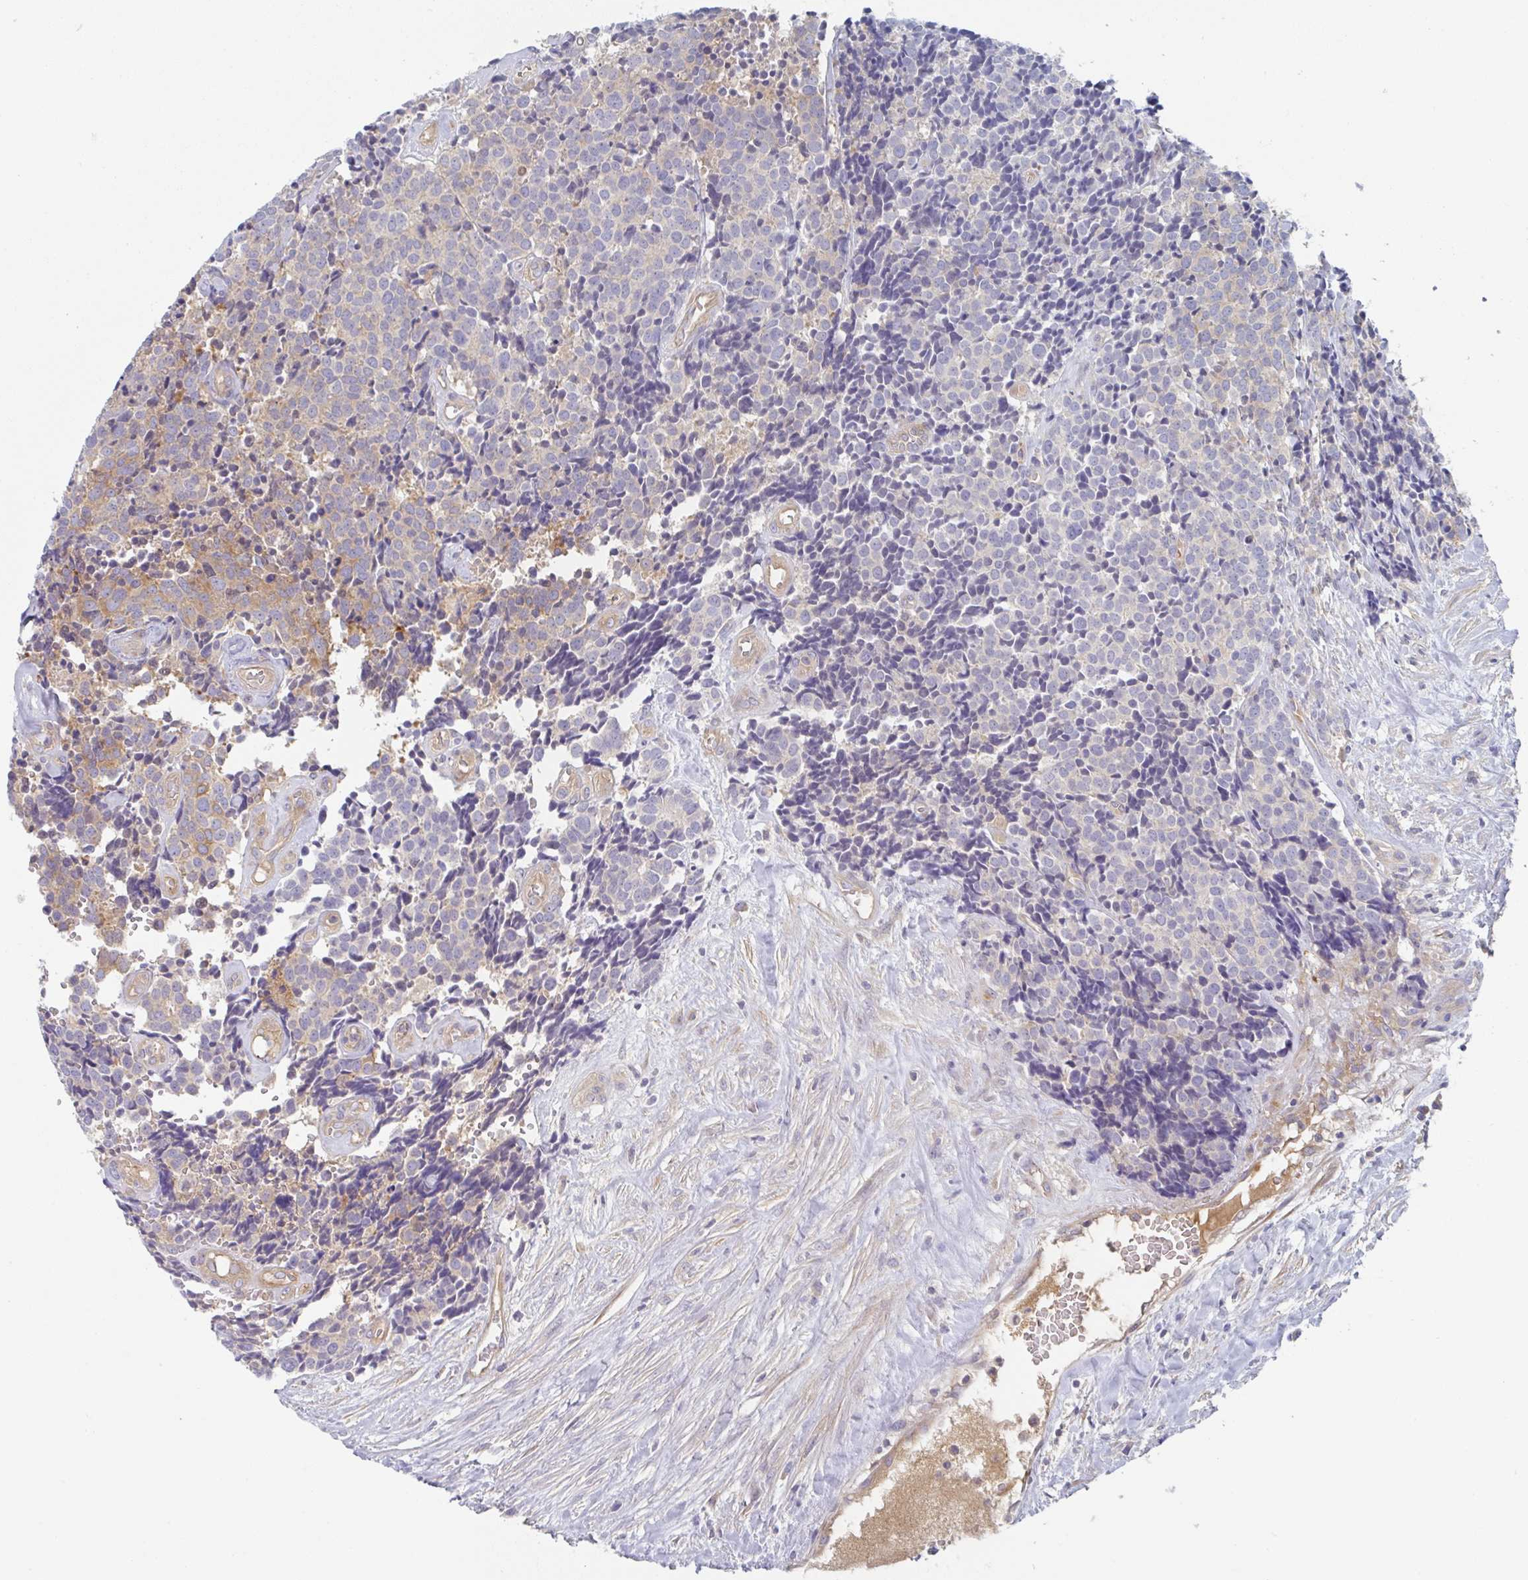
{"staining": {"intensity": "moderate", "quantity": "<25%", "location": "cytoplasmic/membranous"}, "tissue": "carcinoid", "cell_type": "Tumor cells", "image_type": "cancer", "snomed": [{"axis": "morphology", "description": "Carcinoid, malignant, NOS"}, {"axis": "topography", "description": "Skin"}], "caption": "Carcinoid stained with immunohistochemistry displays moderate cytoplasmic/membranous positivity in approximately <25% of tumor cells.", "gene": "AMPD2", "patient": {"sex": "female", "age": 79}}